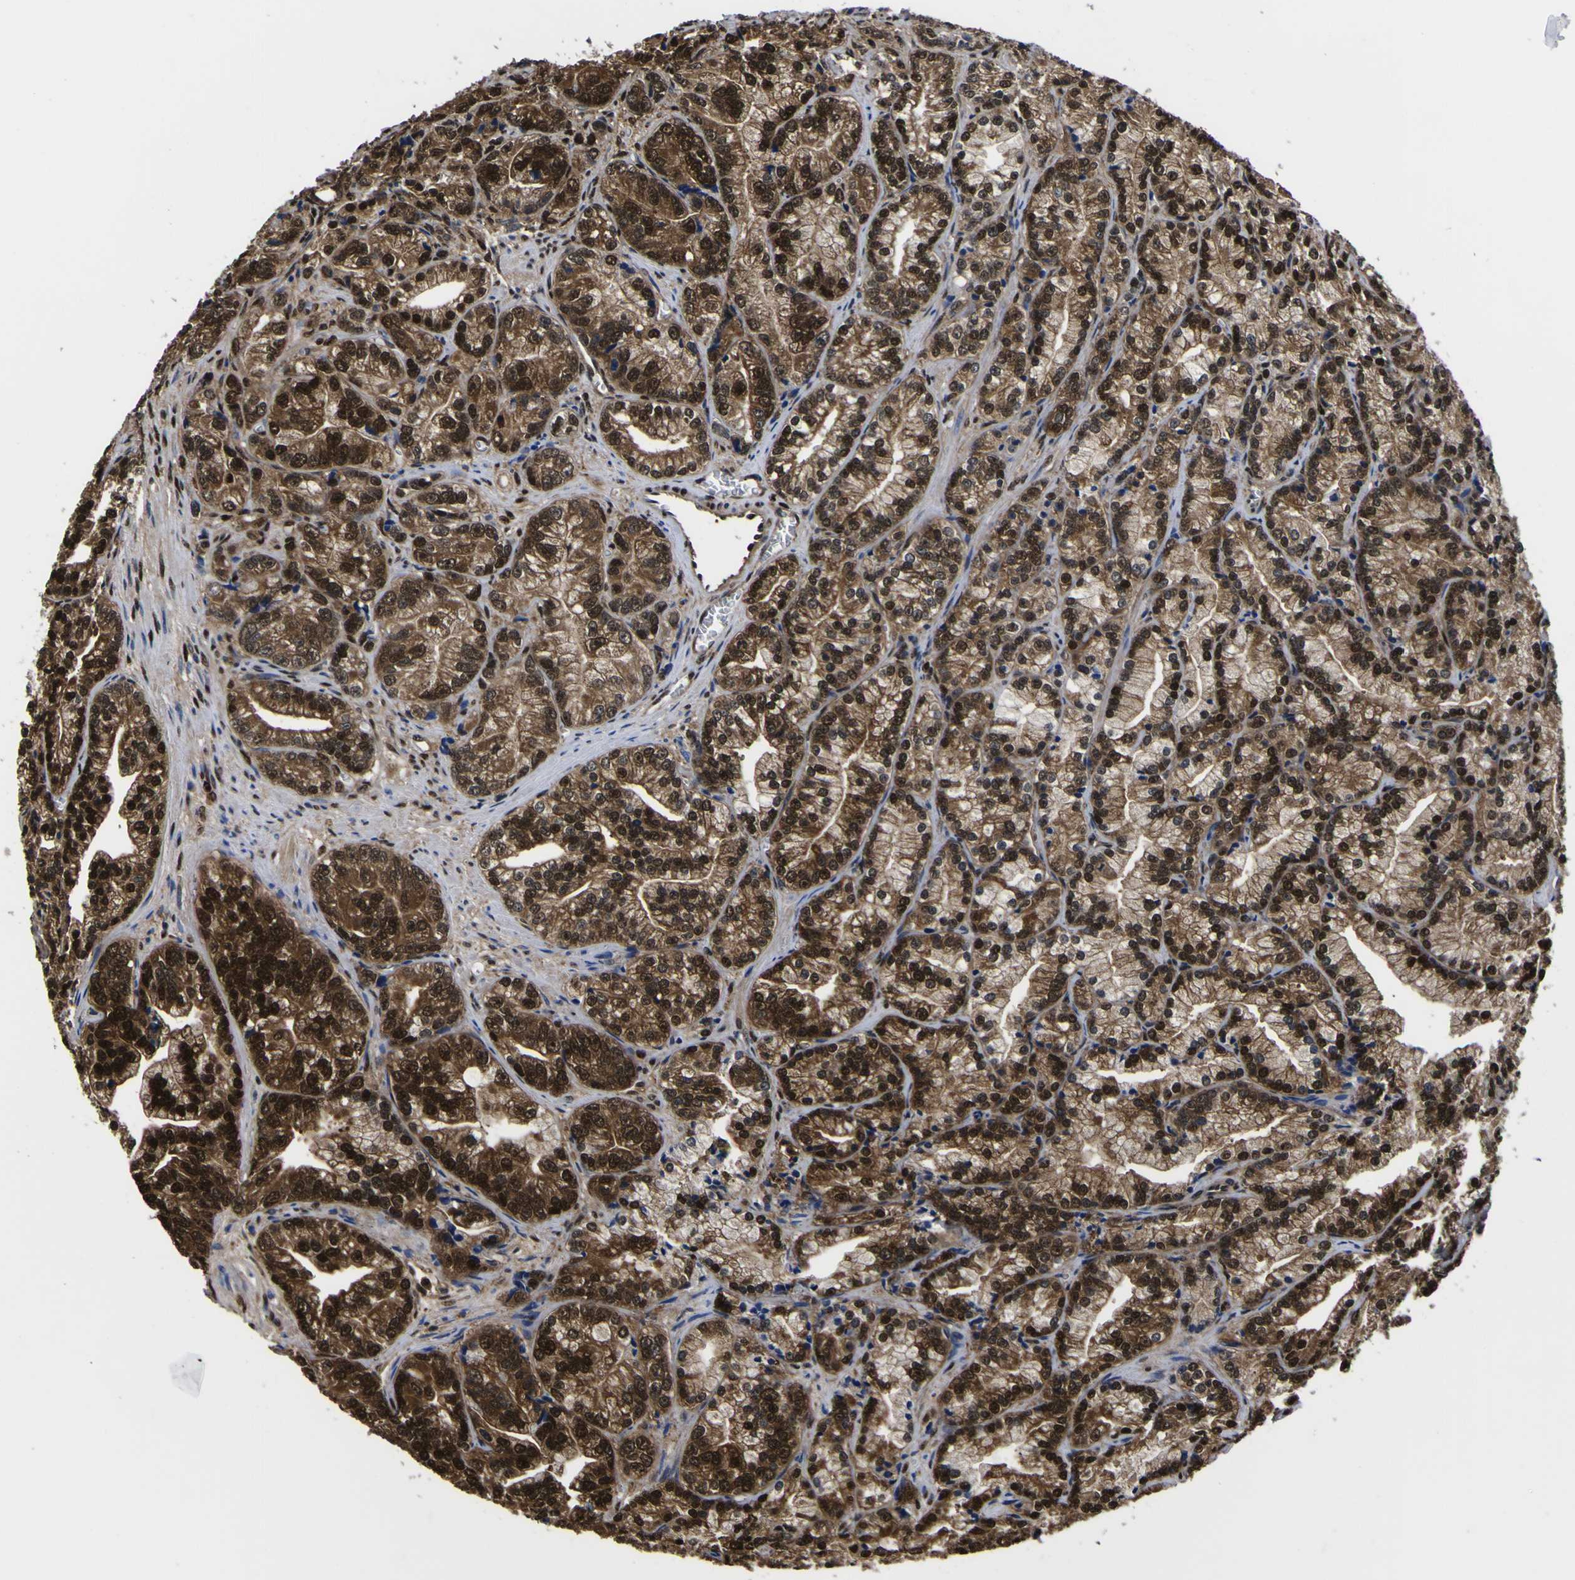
{"staining": {"intensity": "strong", "quantity": ">75%", "location": "cytoplasmic/membranous,nuclear"}, "tissue": "prostate cancer", "cell_type": "Tumor cells", "image_type": "cancer", "snomed": [{"axis": "morphology", "description": "Adenocarcinoma, Low grade"}, {"axis": "topography", "description": "Prostate"}], "caption": "This photomicrograph displays immunohistochemistry staining of adenocarcinoma (low-grade) (prostate), with high strong cytoplasmic/membranous and nuclear positivity in approximately >75% of tumor cells.", "gene": "FAM110B", "patient": {"sex": "male", "age": 89}}